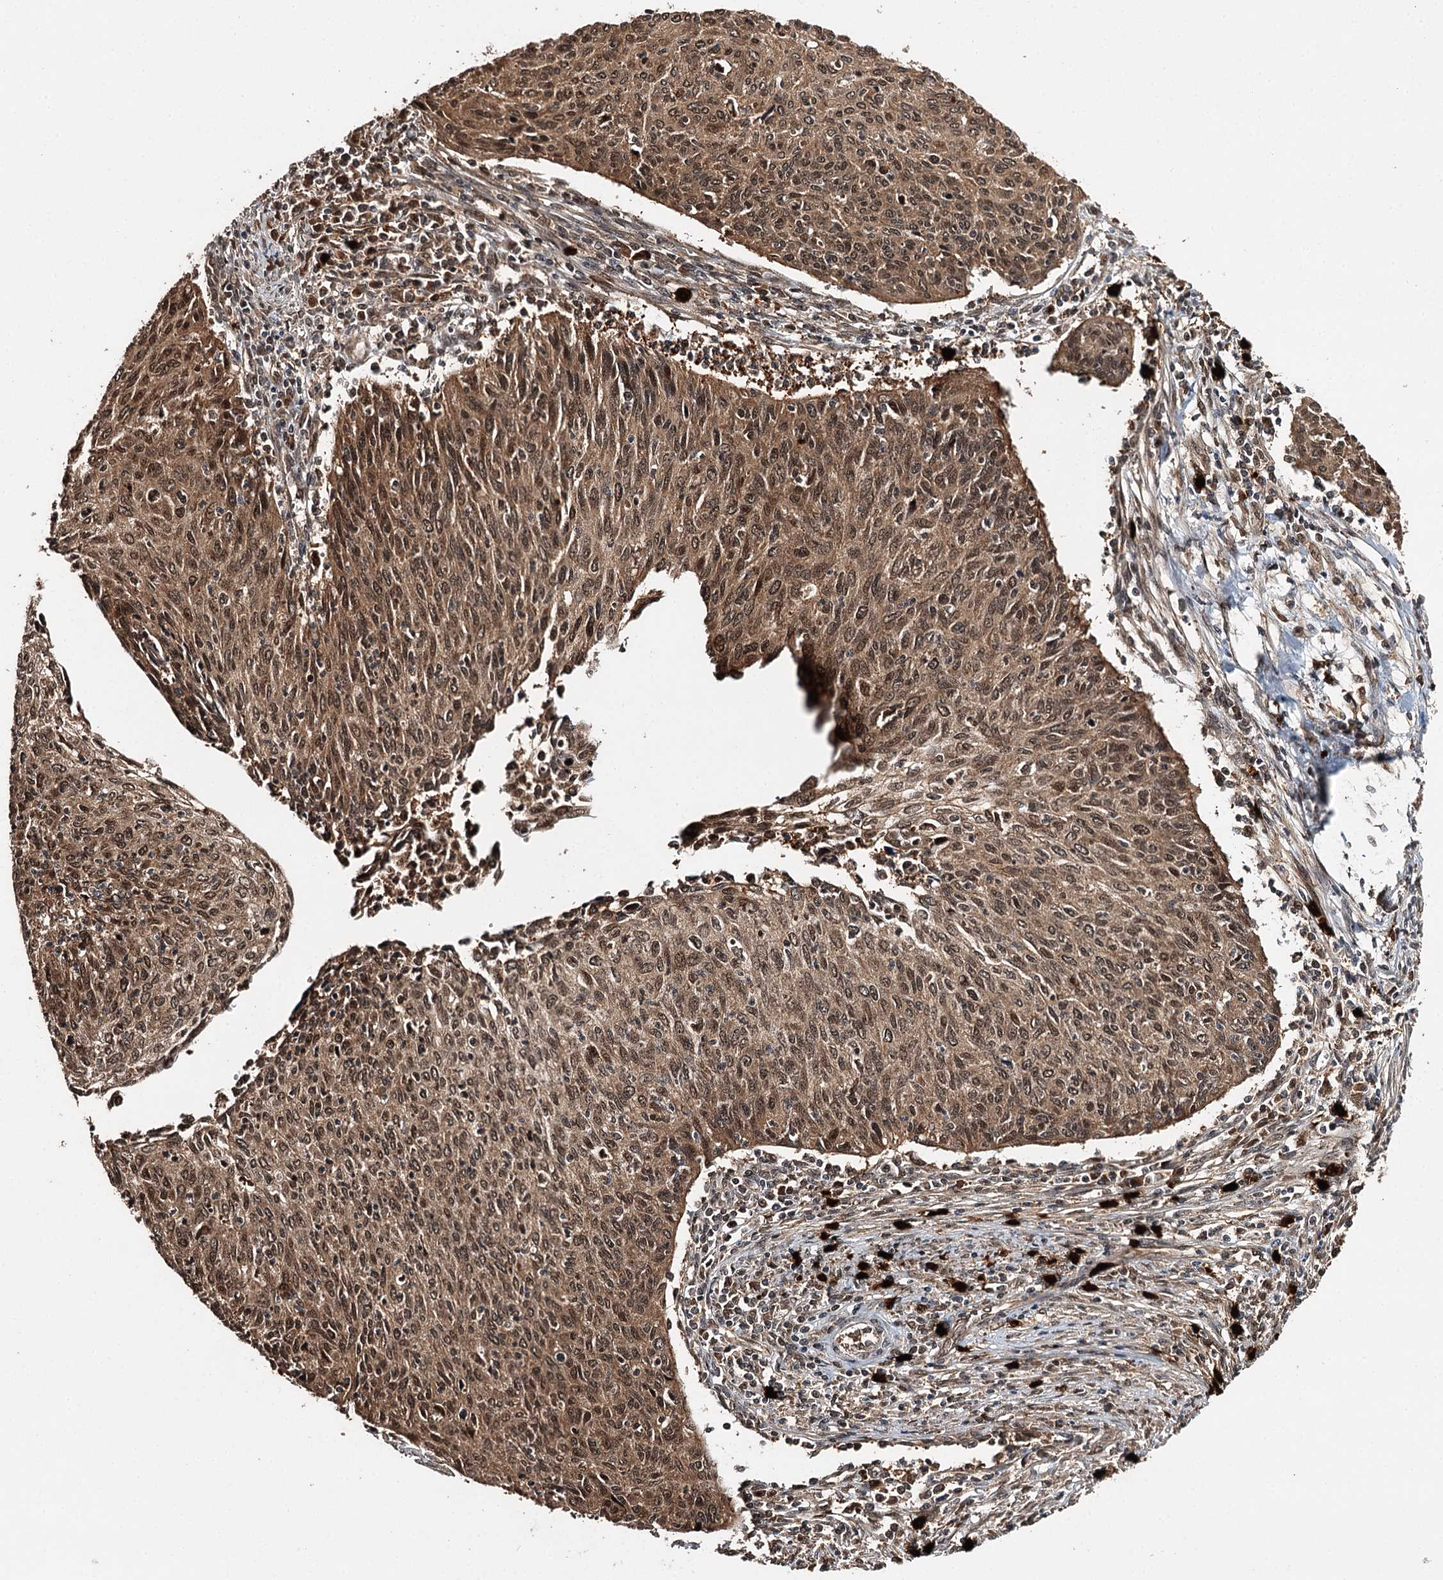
{"staining": {"intensity": "moderate", "quantity": ">75%", "location": "cytoplasmic/membranous,nuclear"}, "tissue": "cervical cancer", "cell_type": "Tumor cells", "image_type": "cancer", "snomed": [{"axis": "morphology", "description": "Squamous cell carcinoma, NOS"}, {"axis": "topography", "description": "Cervix"}], "caption": "Moderate cytoplasmic/membranous and nuclear positivity is present in approximately >75% of tumor cells in cervical squamous cell carcinoma.", "gene": "N6AMT1", "patient": {"sex": "female", "age": 38}}